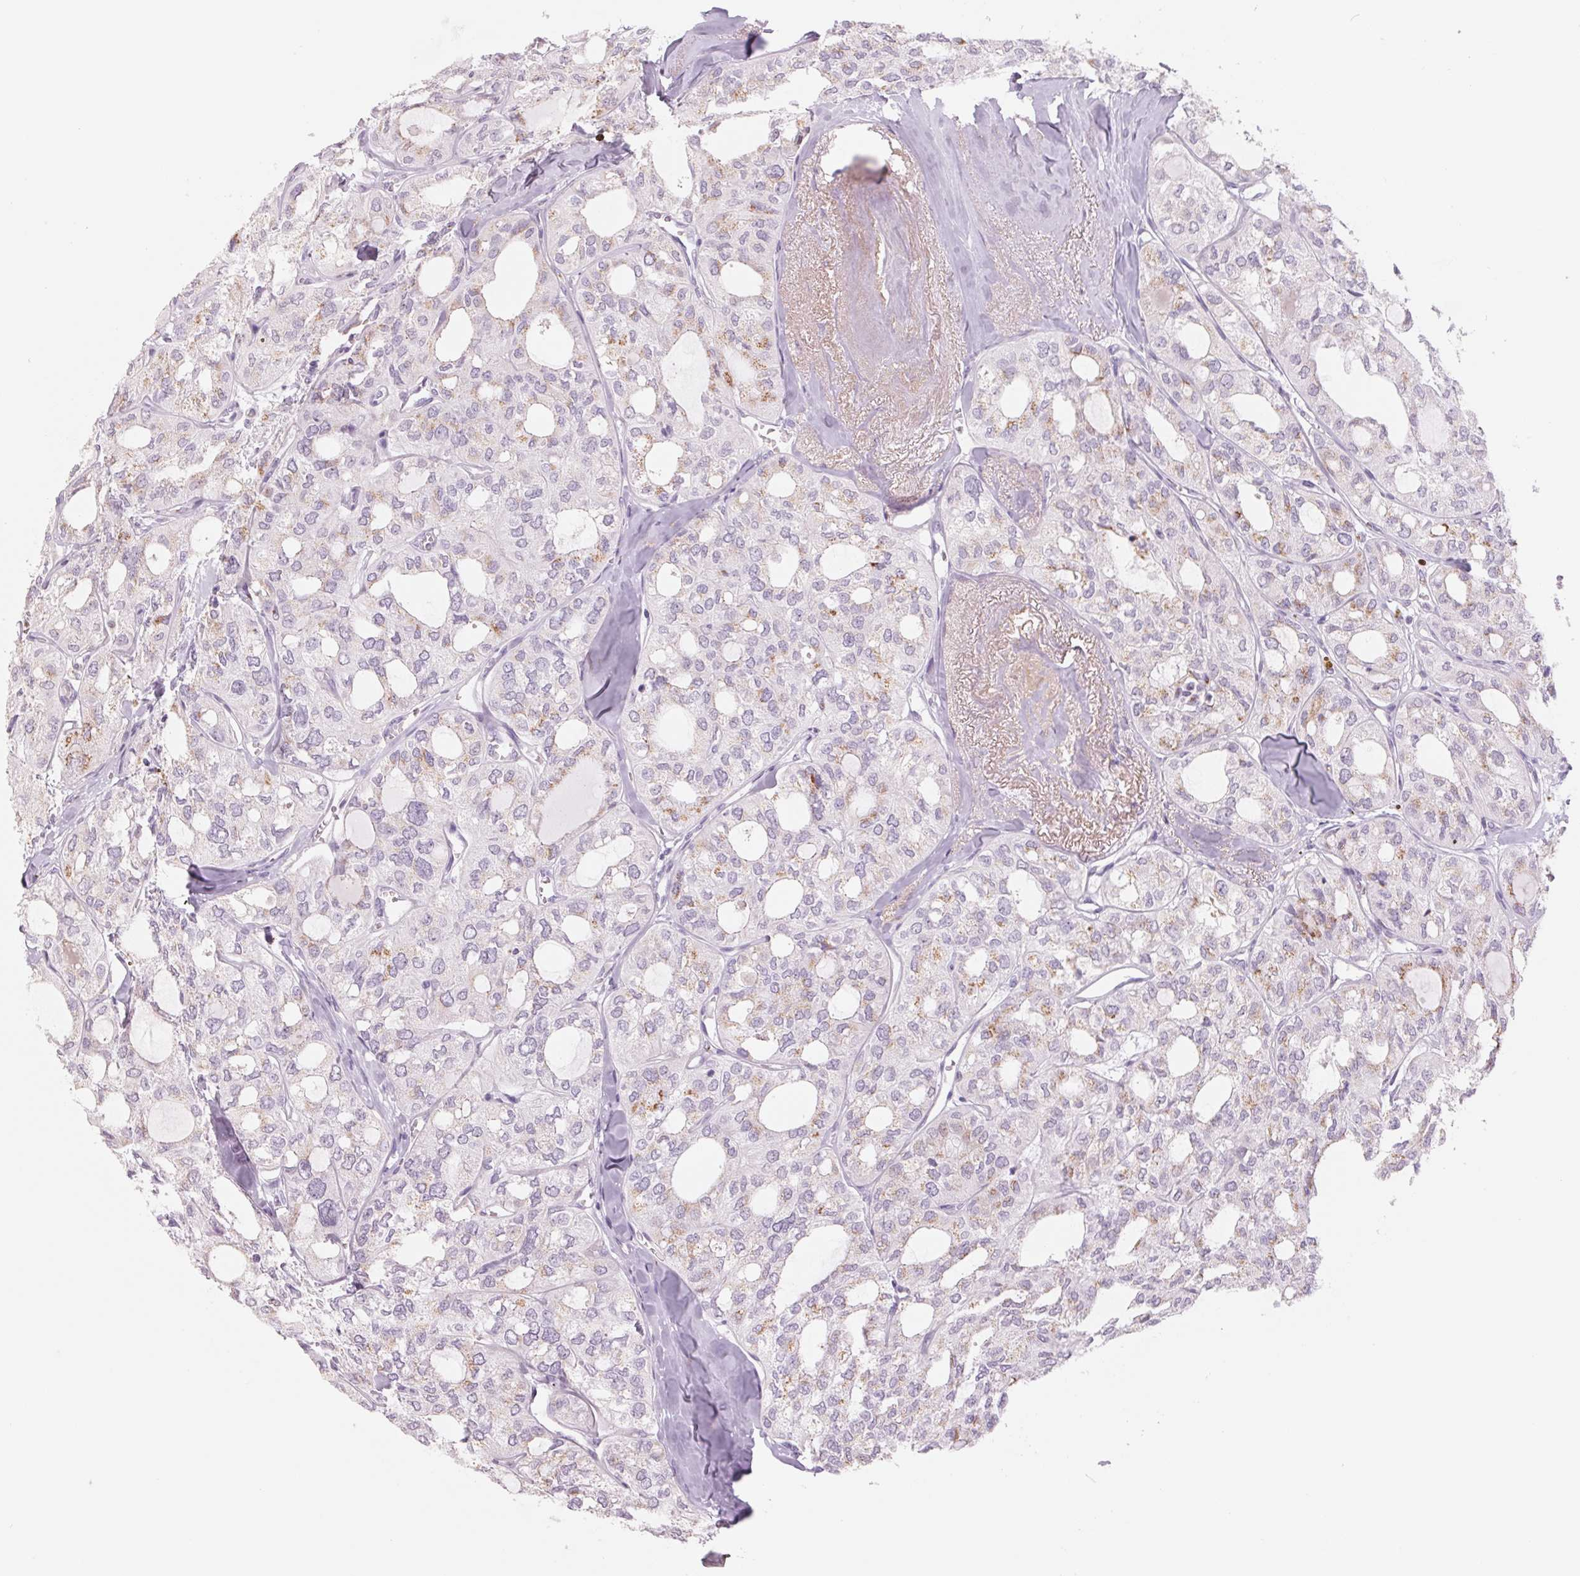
{"staining": {"intensity": "moderate", "quantity": "25%-75%", "location": "cytoplasmic/membranous"}, "tissue": "thyroid cancer", "cell_type": "Tumor cells", "image_type": "cancer", "snomed": [{"axis": "morphology", "description": "Follicular adenoma carcinoma, NOS"}, {"axis": "topography", "description": "Thyroid gland"}], "caption": "Immunohistochemistry of thyroid cancer (follicular adenoma carcinoma) displays medium levels of moderate cytoplasmic/membranous staining in approximately 25%-75% of tumor cells.", "gene": "GALNT7", "patient": {"sex": "male", "age": 75}}